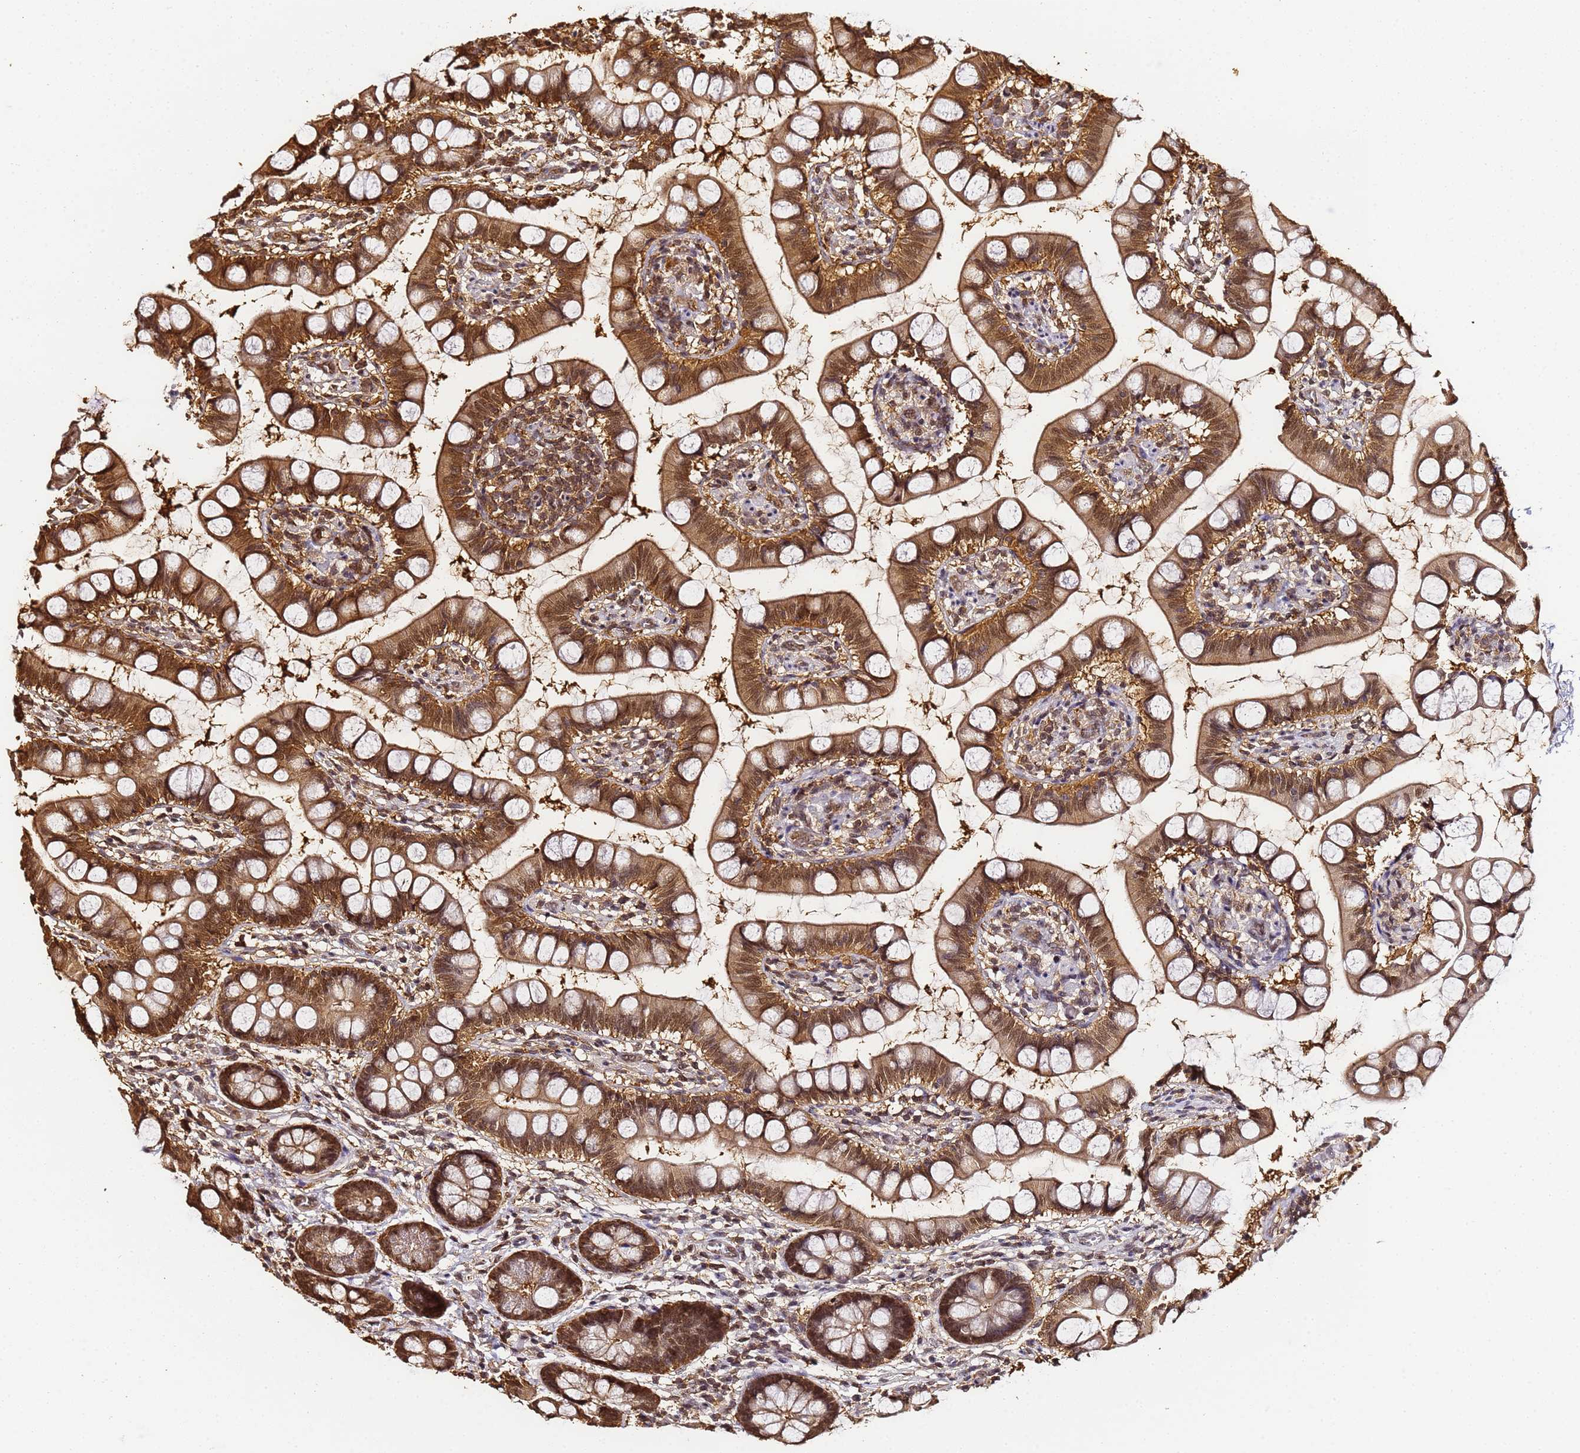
{"staining": {"intensity": "moderate", "quantity": ">75%", "location": "cytoplasmic/membranous,nuclear"}, "tissue": "small intestine", "cell_type": "Glandular cells", "image_type": "normal", "snomed": [{"axis": "morphology", "description": "Normal tissue, NOS"}, {"axis": "topography", "description": "Small intestine"}], "caption": "Brown immunohistochemical staining in normal small intestine reveals moderate cytoplasmic/membranous,nuclear positivity in approximately >75% of glandular cells. (Brightfield microscopy of DAB IHC at high magnification).", "gene": "PPP4C", "patient": {"sex": "male", "age": 52}}